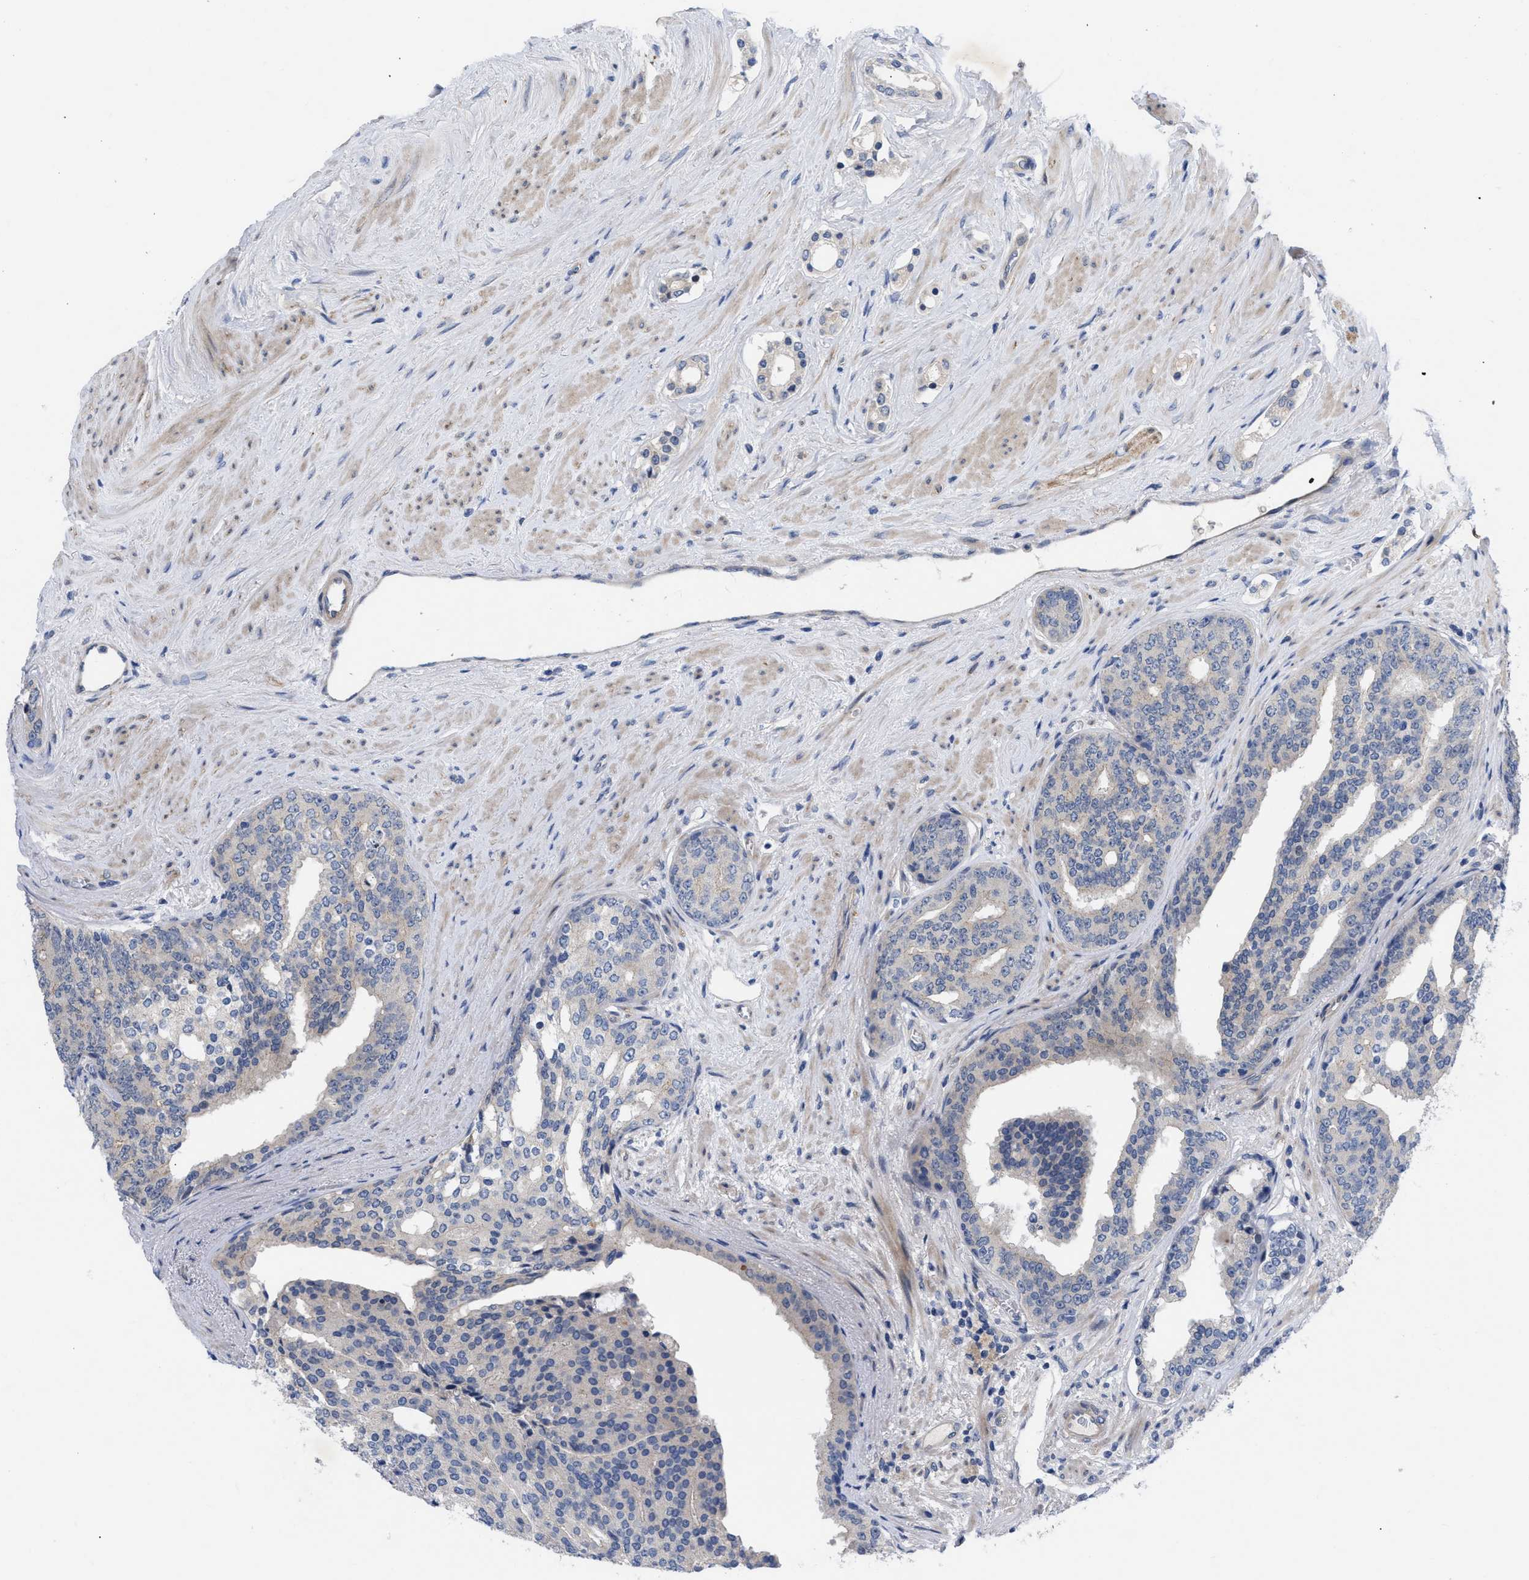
{"staining": {"intensity": "negative", "quantity": "none", "location": "none"}, "tissue": "prostate cancer", "cell_type": "Tumor cells", "image_type": "cancer", "snomed": [{"axis": "morphology", "description": "Adenocarcinoma, High grade"}, {"axis": "topography", "description": "Prostate"}], "caption": "Prostate cancer was stained to show a protein in brown. There is no significant positivity in tumor cells. The staining is performed using DAB (3,3'-diaminobenzidine) brown chromogen with nuclei counter-stained in using hematoxylin.", "gene": "NDEL1", "patient": {"sex": "male", "age": 71}}